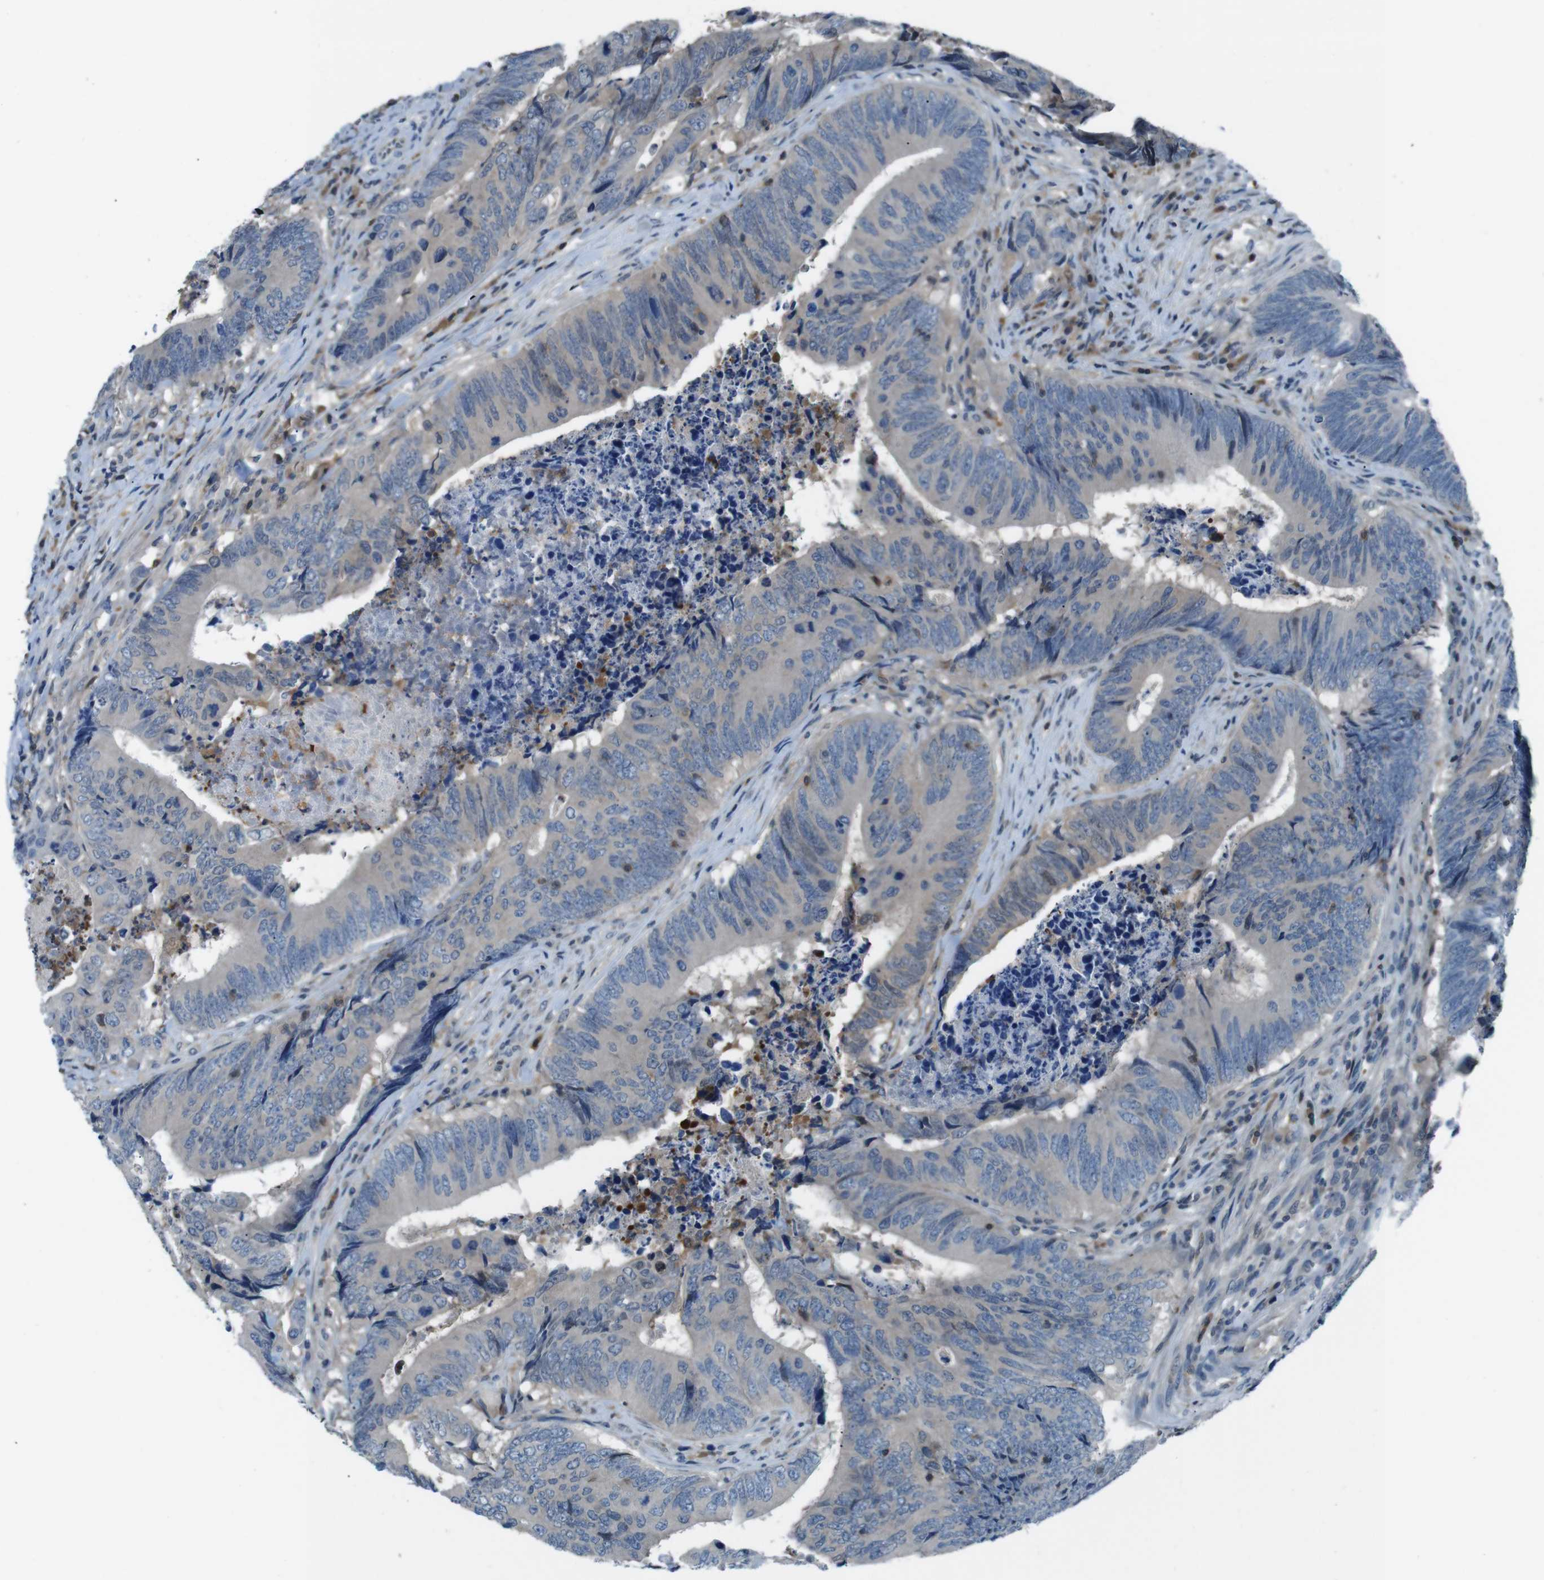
{"staining": {"intensity": "weak", "quantity": "<25%", "location": "cytoplasmic/membranous"}, "tissue": "colorectal cancer", "cell_type": "Tumor cells", "image_type": "cancer", "snomed": [{"axis": "morphology", "description": "Normal tissue, NOS"}, {"axis": "morphology", "description": "Adenocarcinoma, NOS"}, {"axis": "topography", "description": "Colon"}], "caption": "Micrograph shows no significant protein positivity in tumor cells of adenocarcinoma (colorectal).", "gene": "NANOS2", "patient": {"sex": "male", "age": 56}}